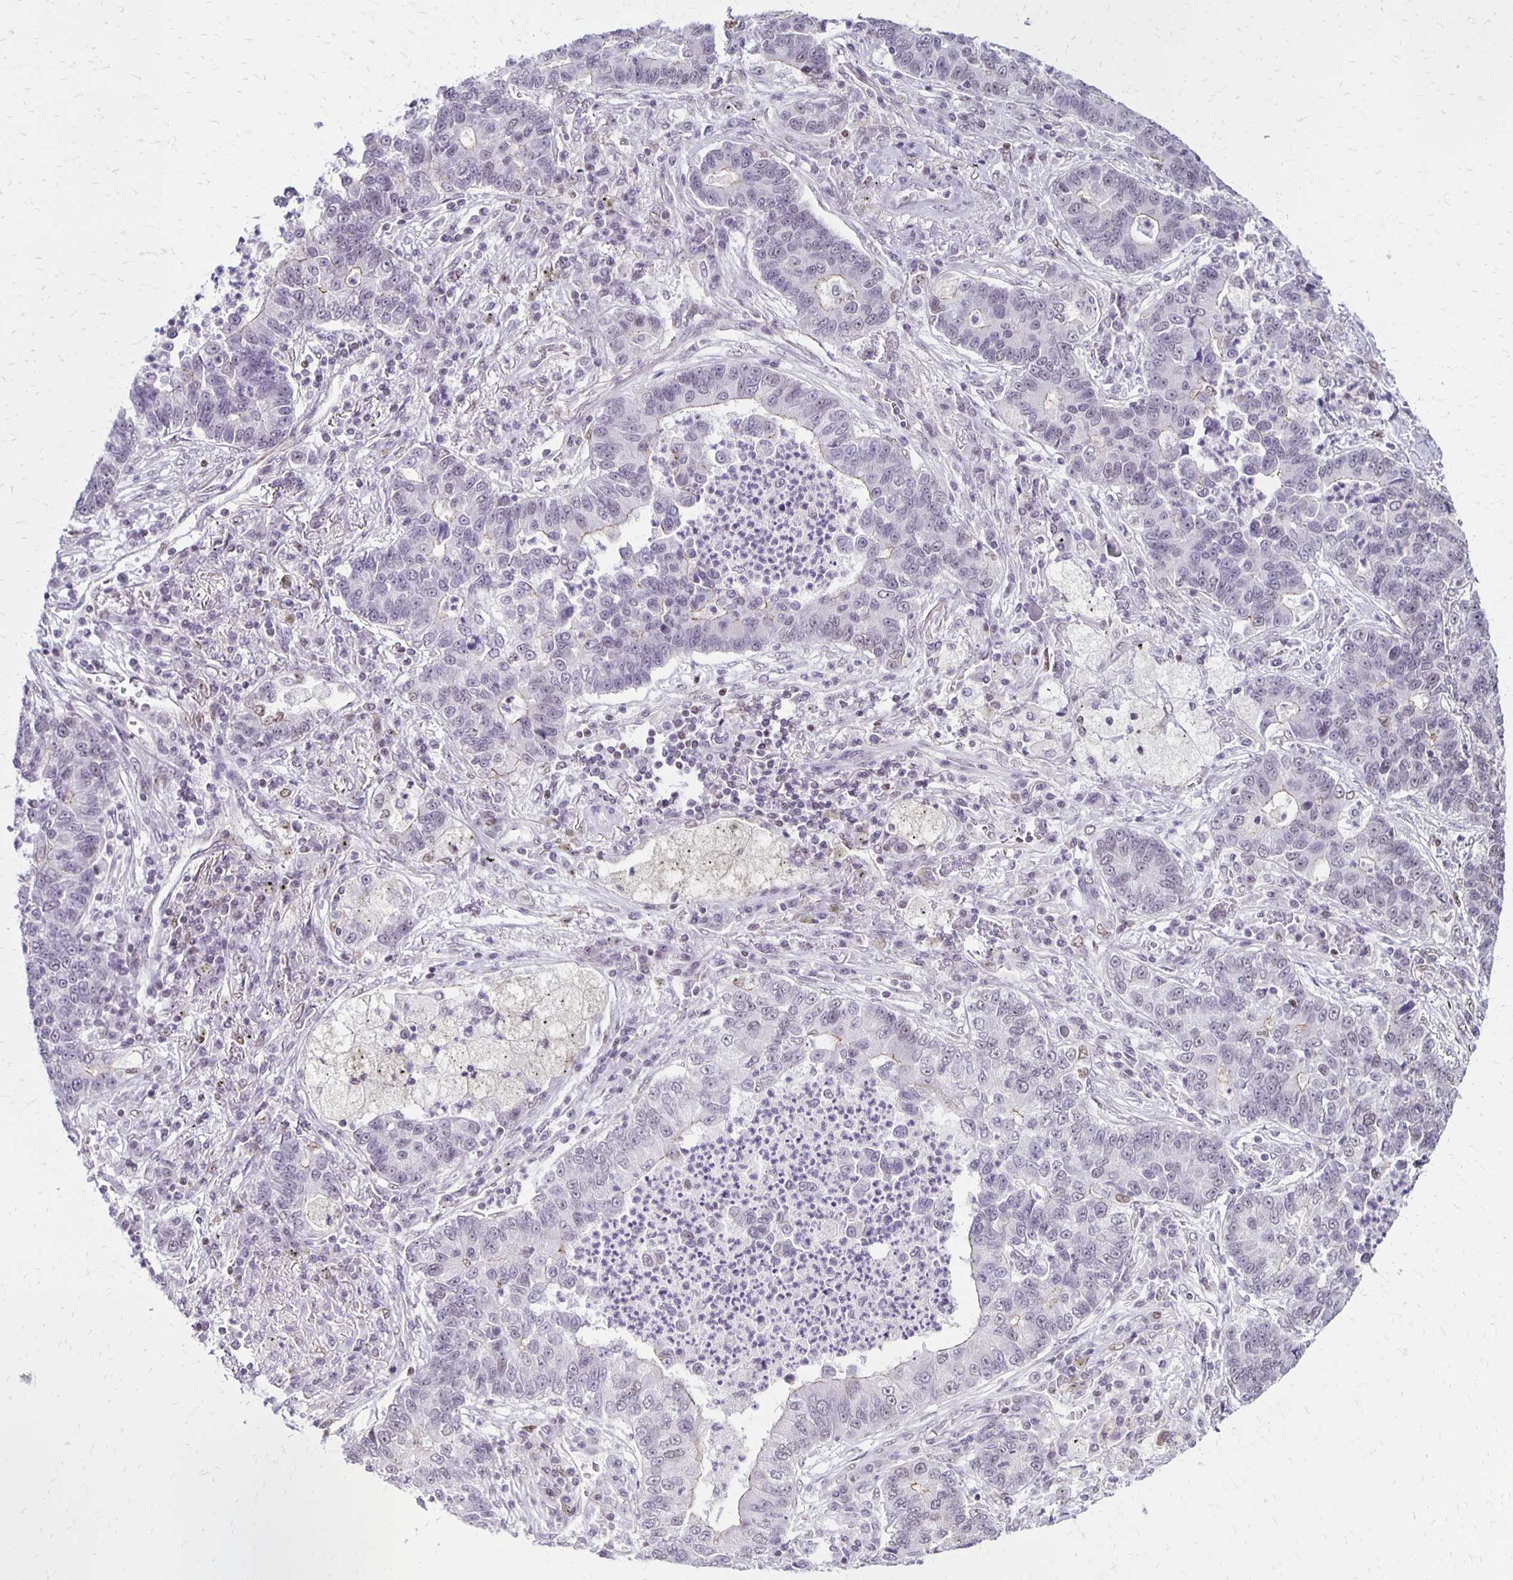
{"staining": {"intensity": "negative", "quantity": "none", "location": "none"}, "tissue": "lung cancer", "cell_type": "Tumor cells", "image_type": "cancer", "snomed": [{"axis": "morphology", "description": "Adenocarcinoma, NOS"}, {"axis": "topography", "description": "Lung"}], "caption": "An IHC image of adenocarcinoma (lung) is shown. There is no staining in tumor cells of adenocarcinoma (lung). The staining was performed using DAB to visualize the protein expression in brown, while the nuclei were stained in blue with hematoxylin (Magnification: 20x).", "gene": "DDB2", "patient": {"sex": "female", "age": 57}}